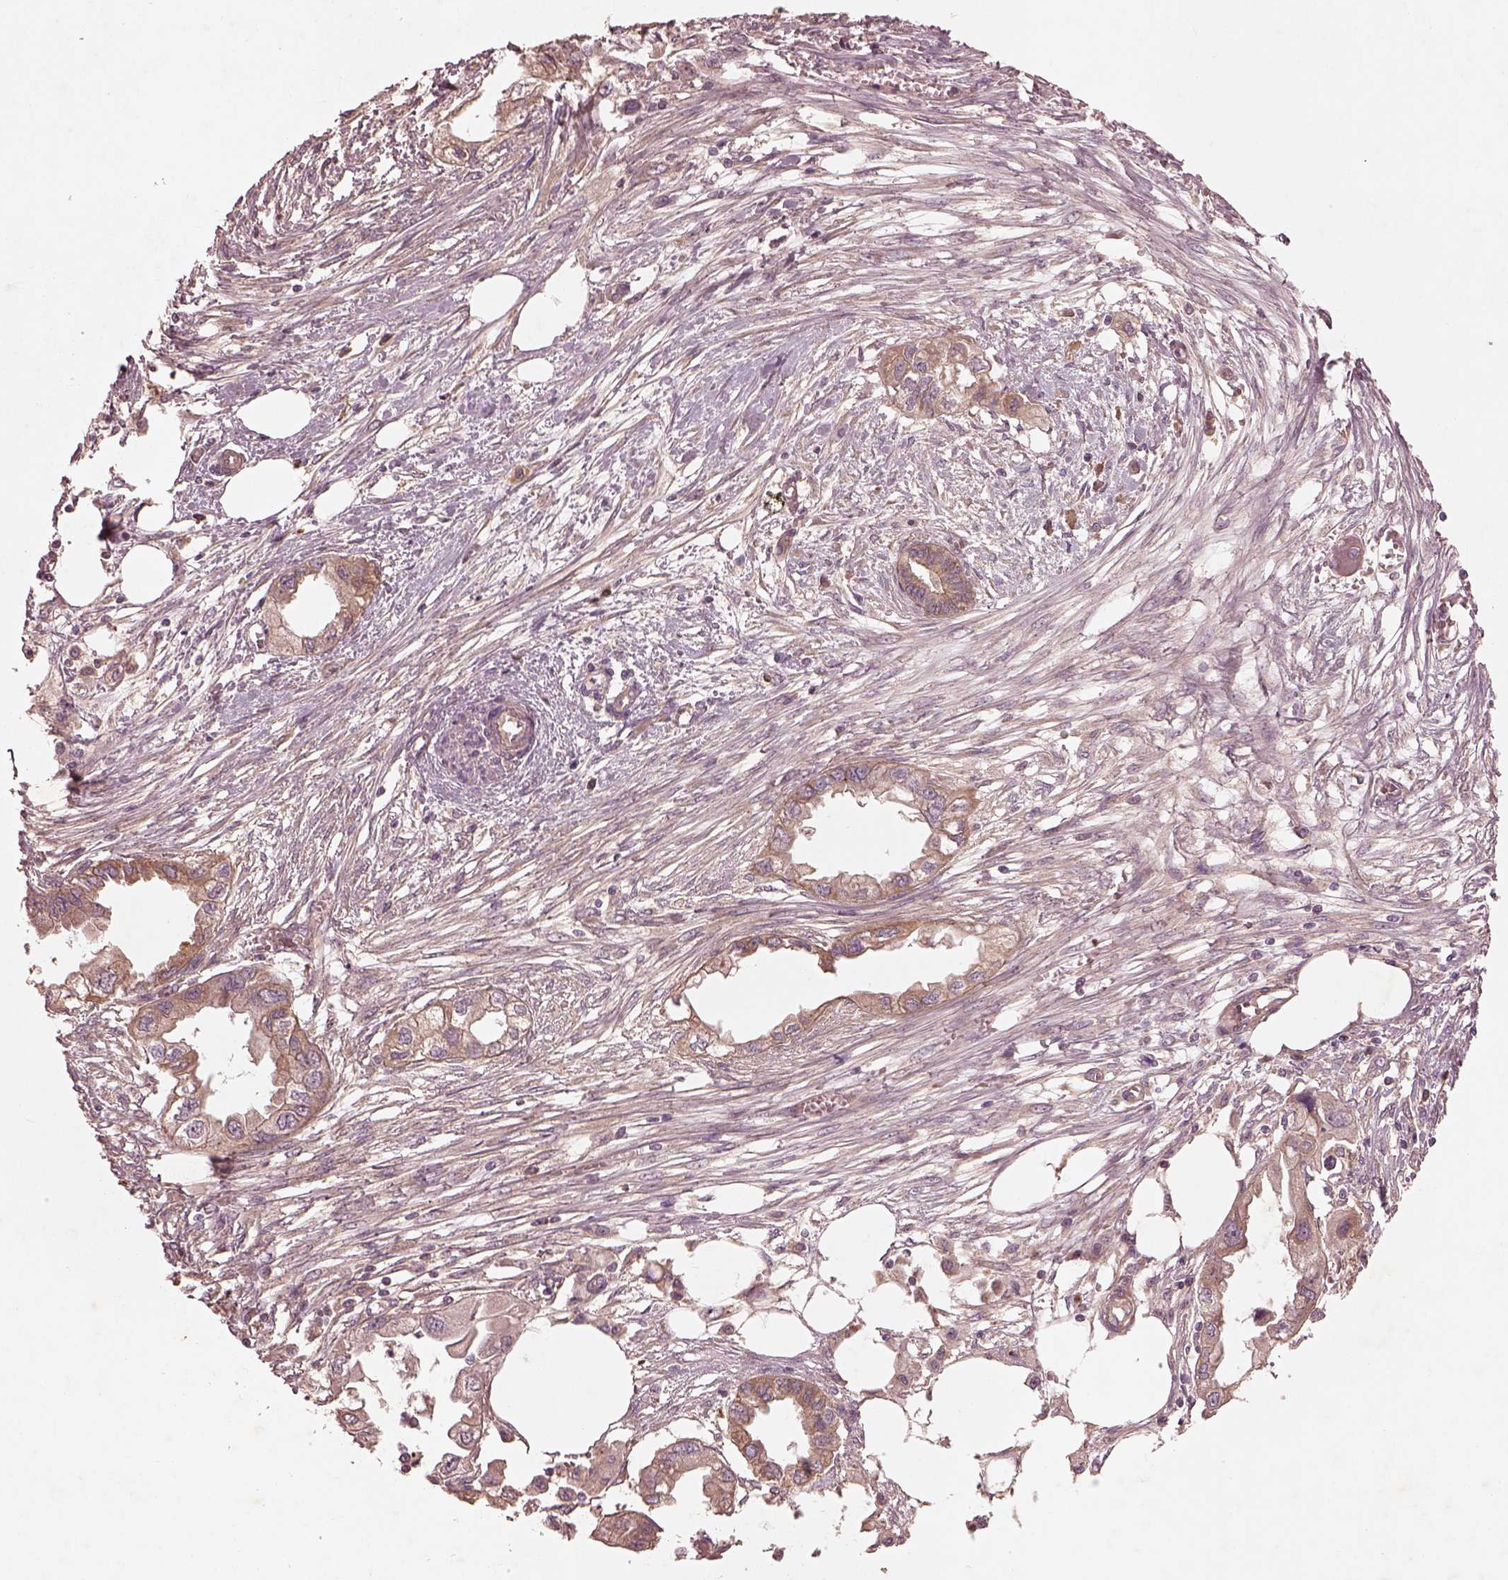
{"staining": {"intensity": "moderate", "quantity": ">75%", "location": "cytoplasmic/membranous"}, "tissue": "endometrial cancer", "cell_type": "Tumor cells", "image_type": "cancer", "snomed": [{"axis": "morphology", "description": "Adenocarcinoma, NOS"}, {"axis": "morphology", "description": "Adenocarcinoma, metastatic, NOS"}, {"axis": "topography", "description": "Adipose tissue"}, {"axis": "topography", "description": "Endometrium"}], "caption": "Brown immunohistochemical staining in endometrial cancer exhibits moderate cytoplasmic/membranous positivity in about >75% of tumor cells.", "gene": "FAM234A", "patient": {"sex": "female", "age": 67}}